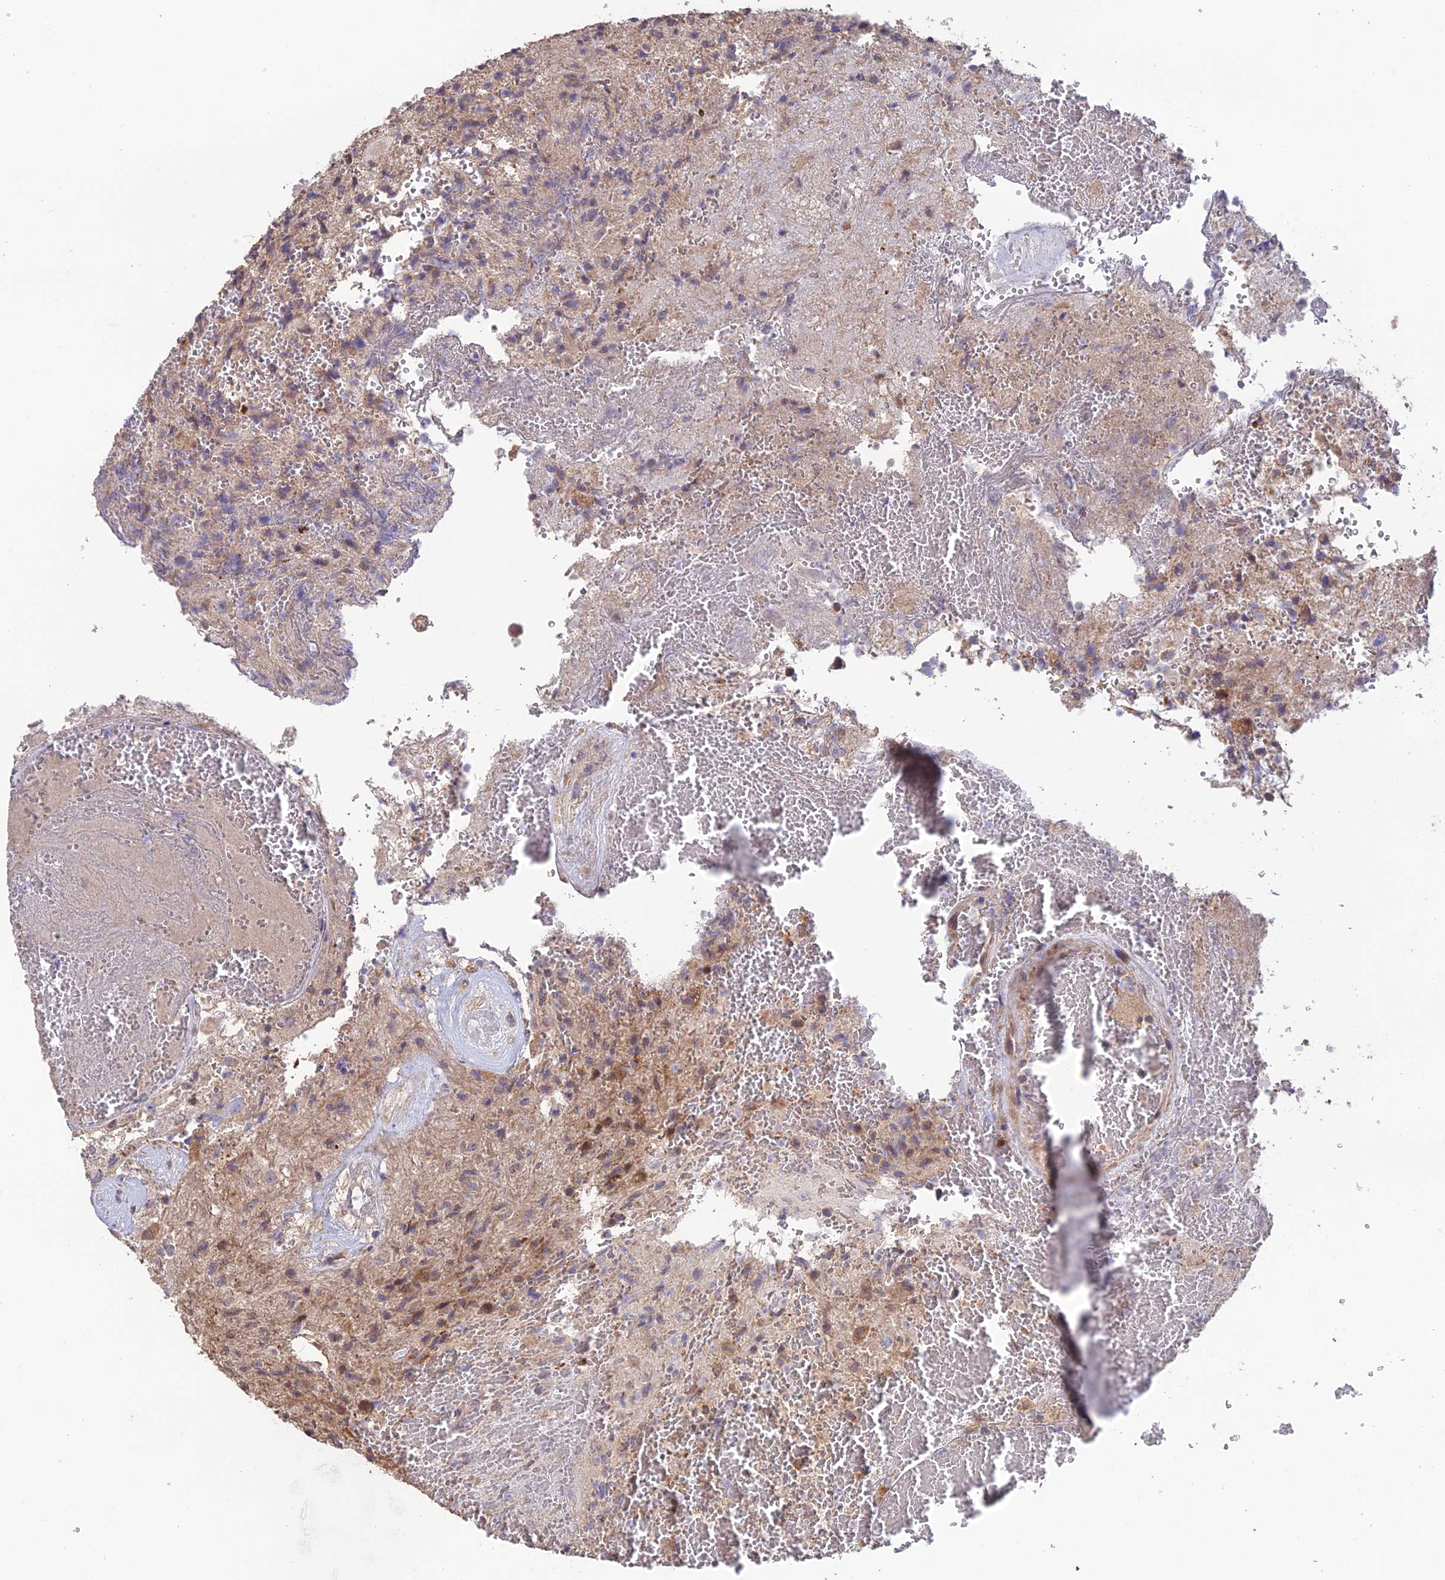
{"staining": {"intensity": "weak", "quantity": "<25%", "location": "cytoplasmic/membranous"}, "tissue": "glioma", "cell_type": "Tumor cells", "image_type": "cancer", "snomed": [{"axis": "morphology", "description": "Glioma, malignant, High grade"}, {"axis": "topography", "description": "Brain"}], "caption": "High power microscopy micrograph of an immunohistochemistry histopathology image of glioma, revealing no significant expression in tumor cells.", "gene": "SHISA5", "patient": {"sex": "male", "age": 56}}